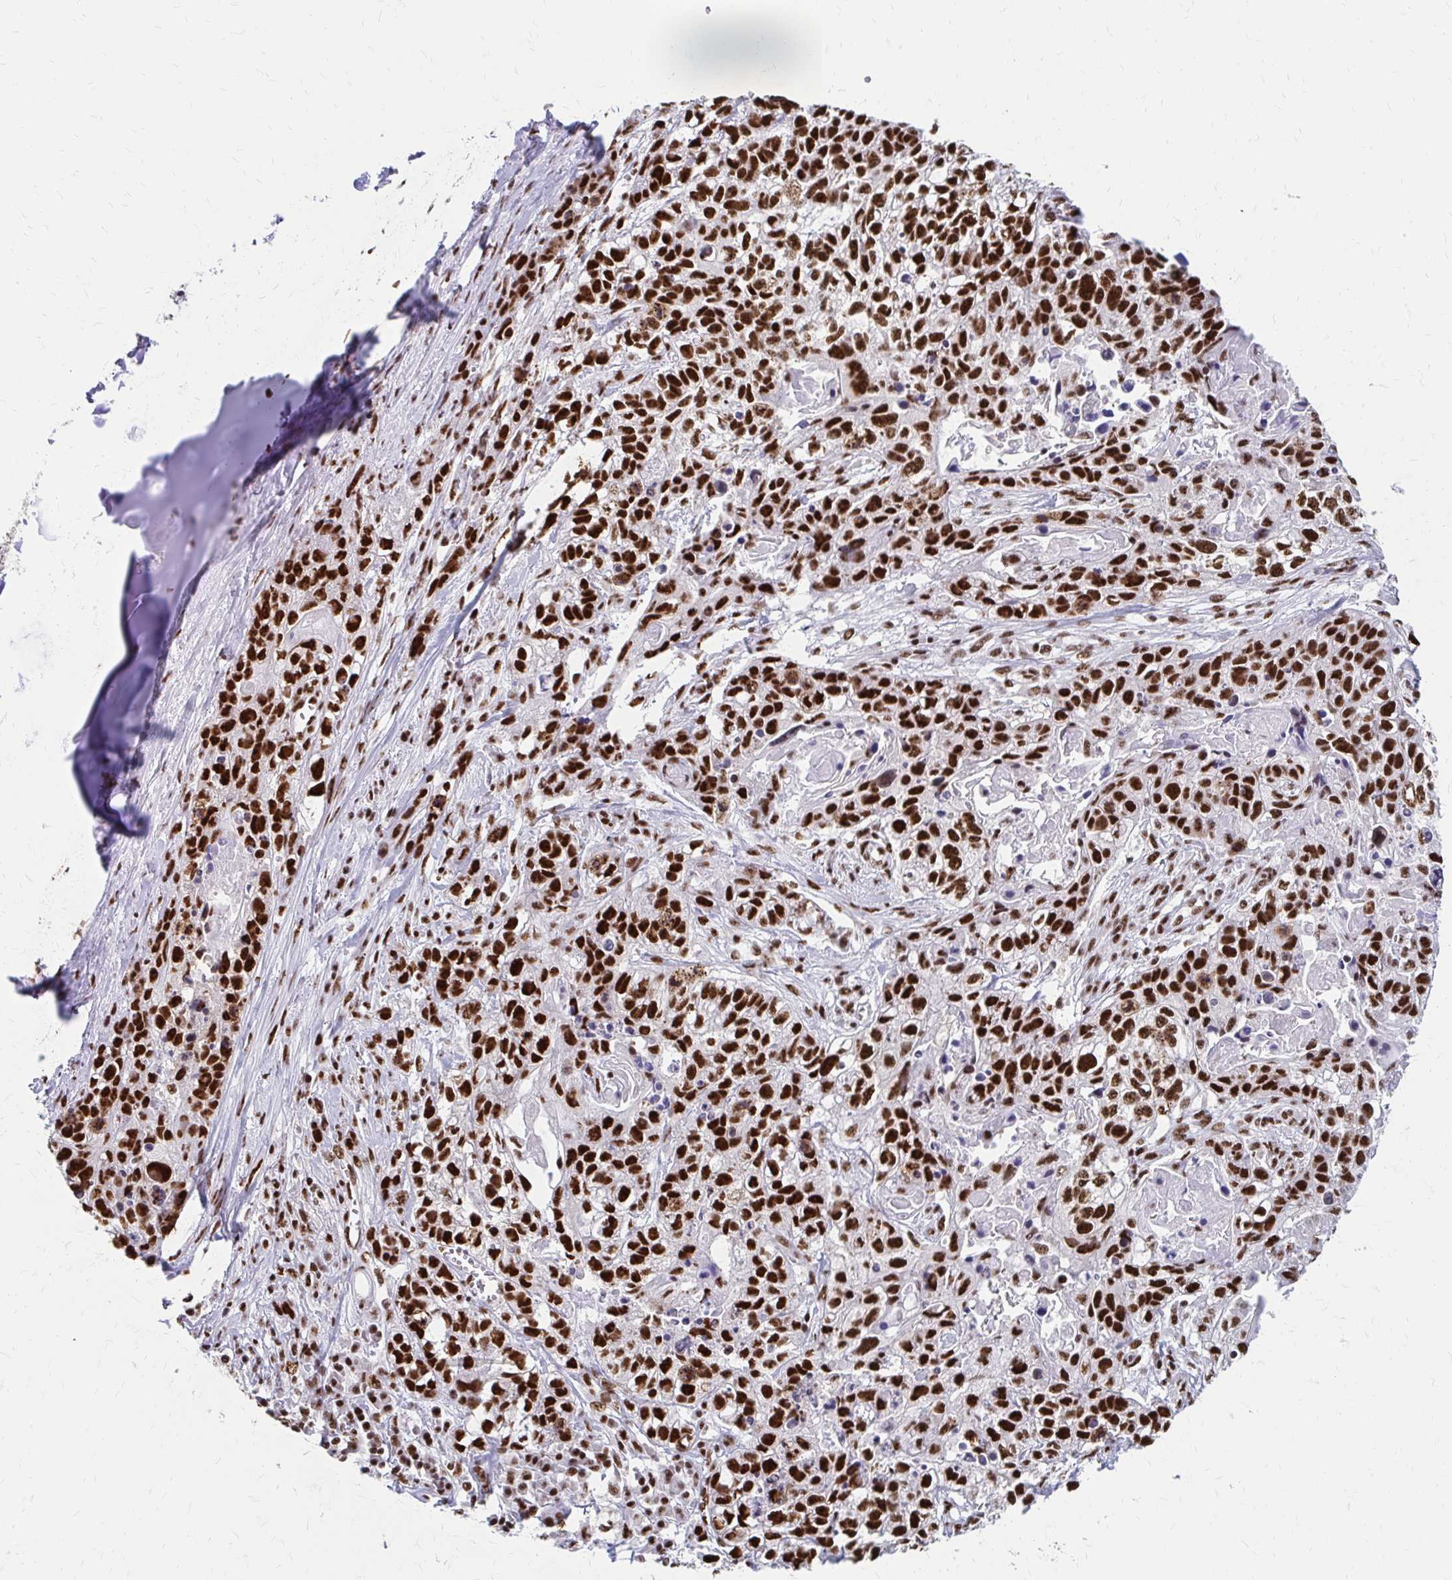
{"staining": {"intensity": "strong", "quantity": ">75%", "location": "nuclear"}, "tissue": "lung cancer", "cell_type": "Tumor cells", "image_type": "cancer", "snomed": [{"axis": "morphology", "description": "Squamous cell carcinoma, NOS"}, {"axis": "topography", "description": "Lung"}], "caption": "Squamous cell carcinoma (lung) was stained to show a protein in brown. There is high levels of strong nuclear expression in approximately >75% of tumor cells.", "gene": "CNKSR3", "patient": {"sex": "male", "age": 74}}